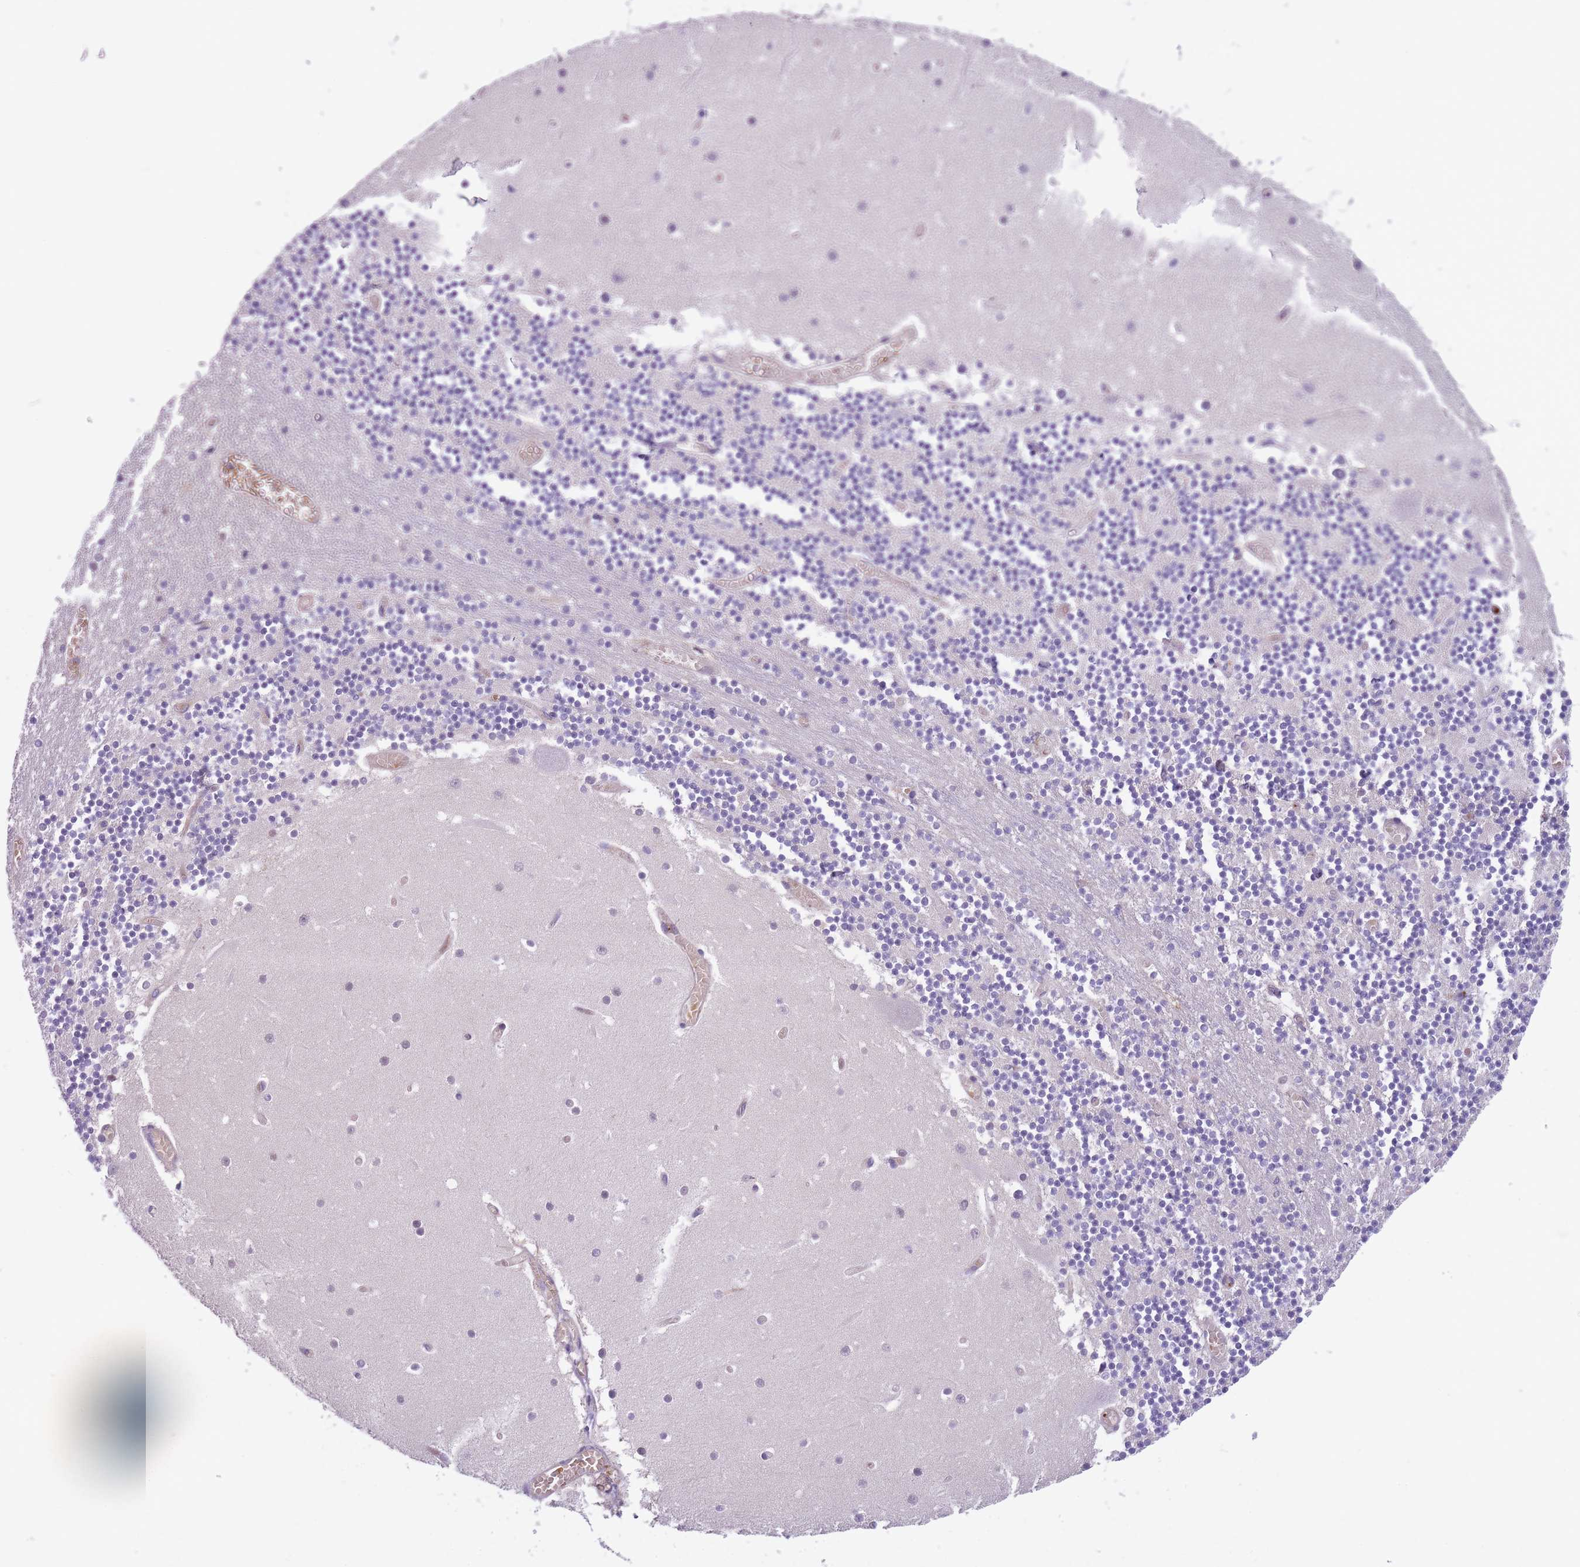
{"staining": {"intensity": "negative", "quantity": "none", "location": "none"}, "tissue": "cerebellum", "cell_type": "Cells in granular layer", "image_type": "normal", "snomed": [{"axis": "morphology", "description": "Normal tissue, NOS"}, {"axis": "topography", "description": "Cerebellum"}], "caption": "Image shows no protein expression in cells in granular layer of unremarkable cerebellum. (Stains: DAB IHC with hematoxylin counter stain, Microscopy: brightfield microscopy at high magnification).", "gene": "GNAT1", "patient": {"sex": "female", "age": 28}}